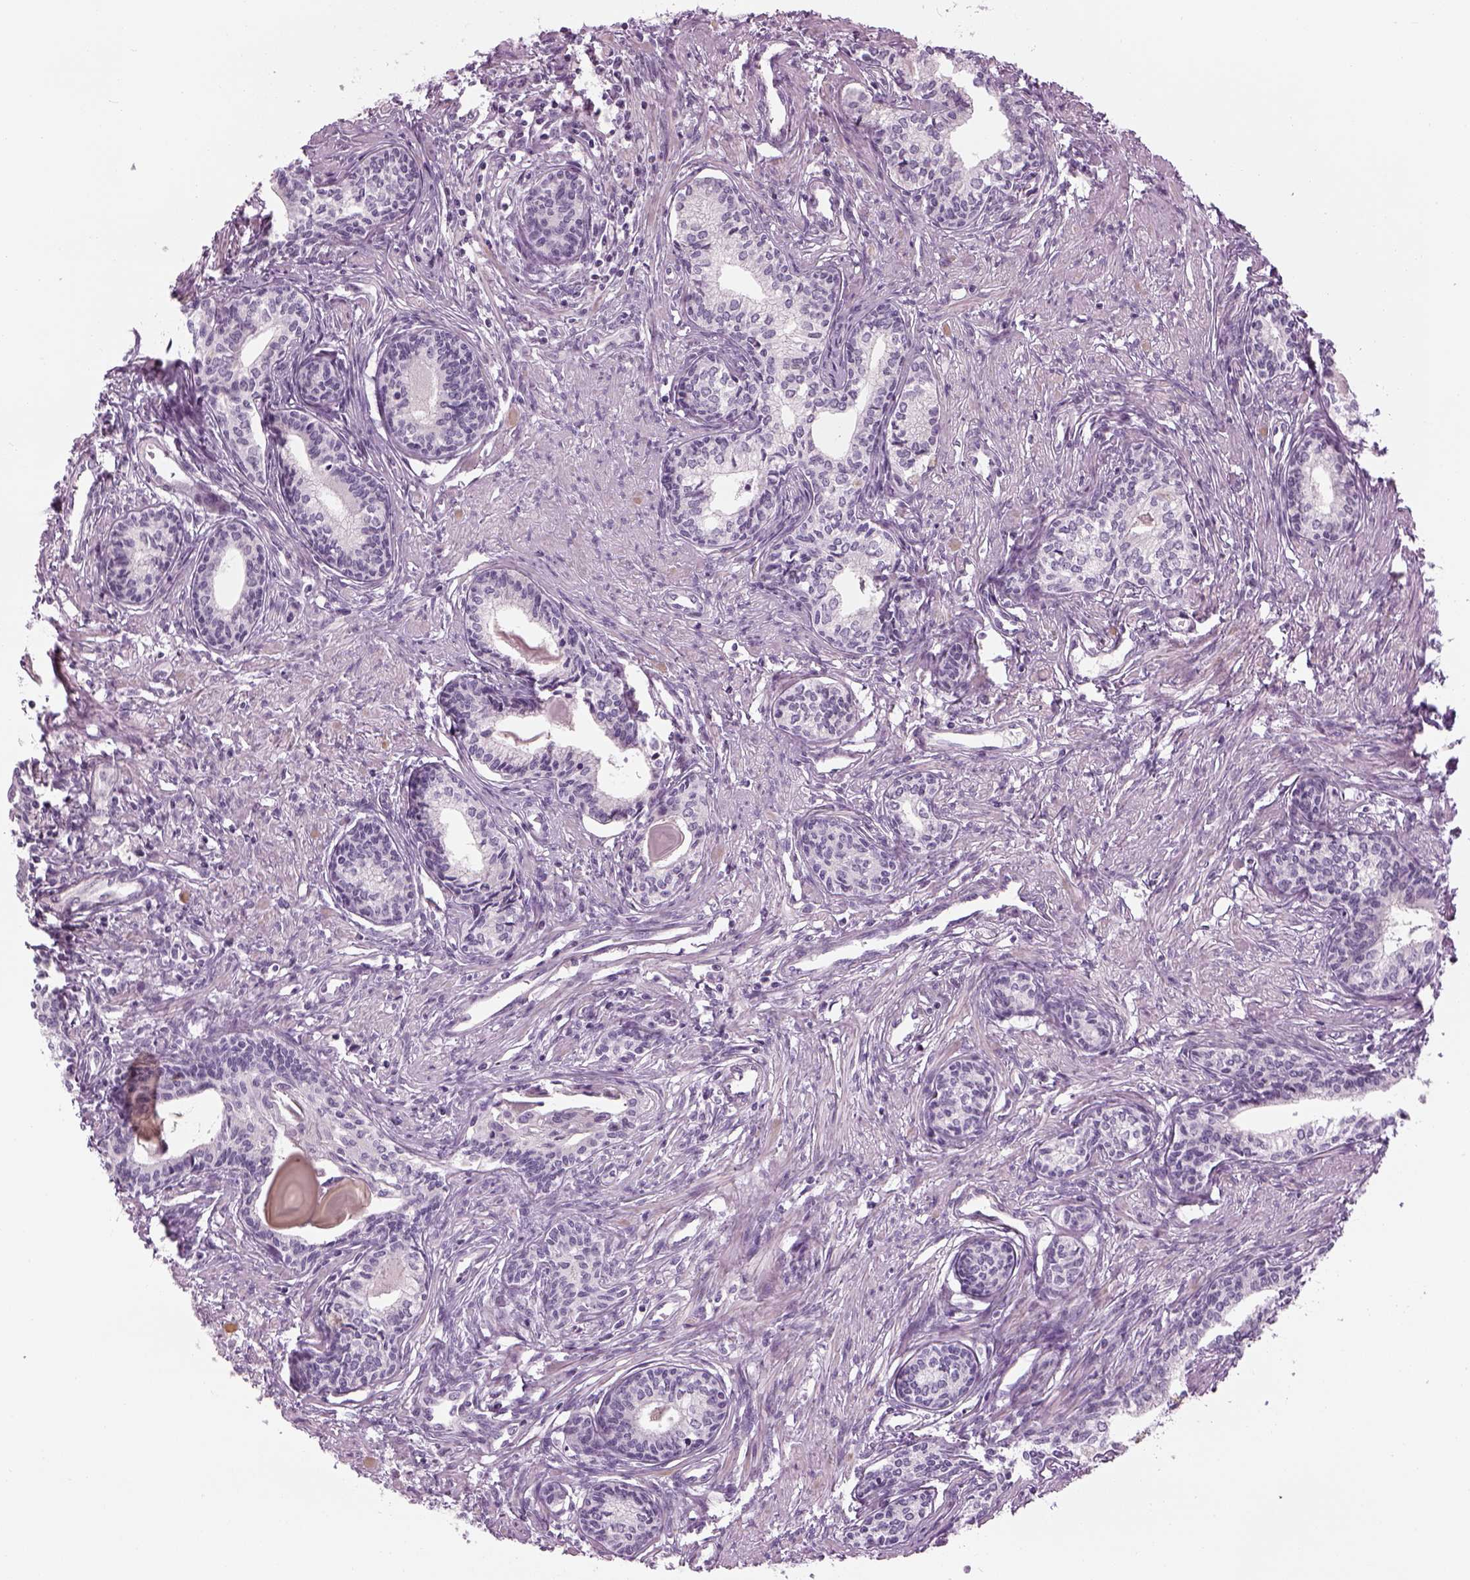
{"staining": {"intensity": "negative", "quantity": "none", "location": "none"}, "tissue": "prostate", "cell_type": "Glandular cells", "image_type": "normal", "snomed": [{"axis": "morphology", "description": "Normal tissue, NOS"}, {"axis": "topography", "description": "Prostate"}], "caption": "An IHC photomicrograph of unremarkable prostate is shown. There is no staining in glandular cells of prostate.", "gene": "LRRIQ3", "patient": {"sex": "male", "age": 60}}